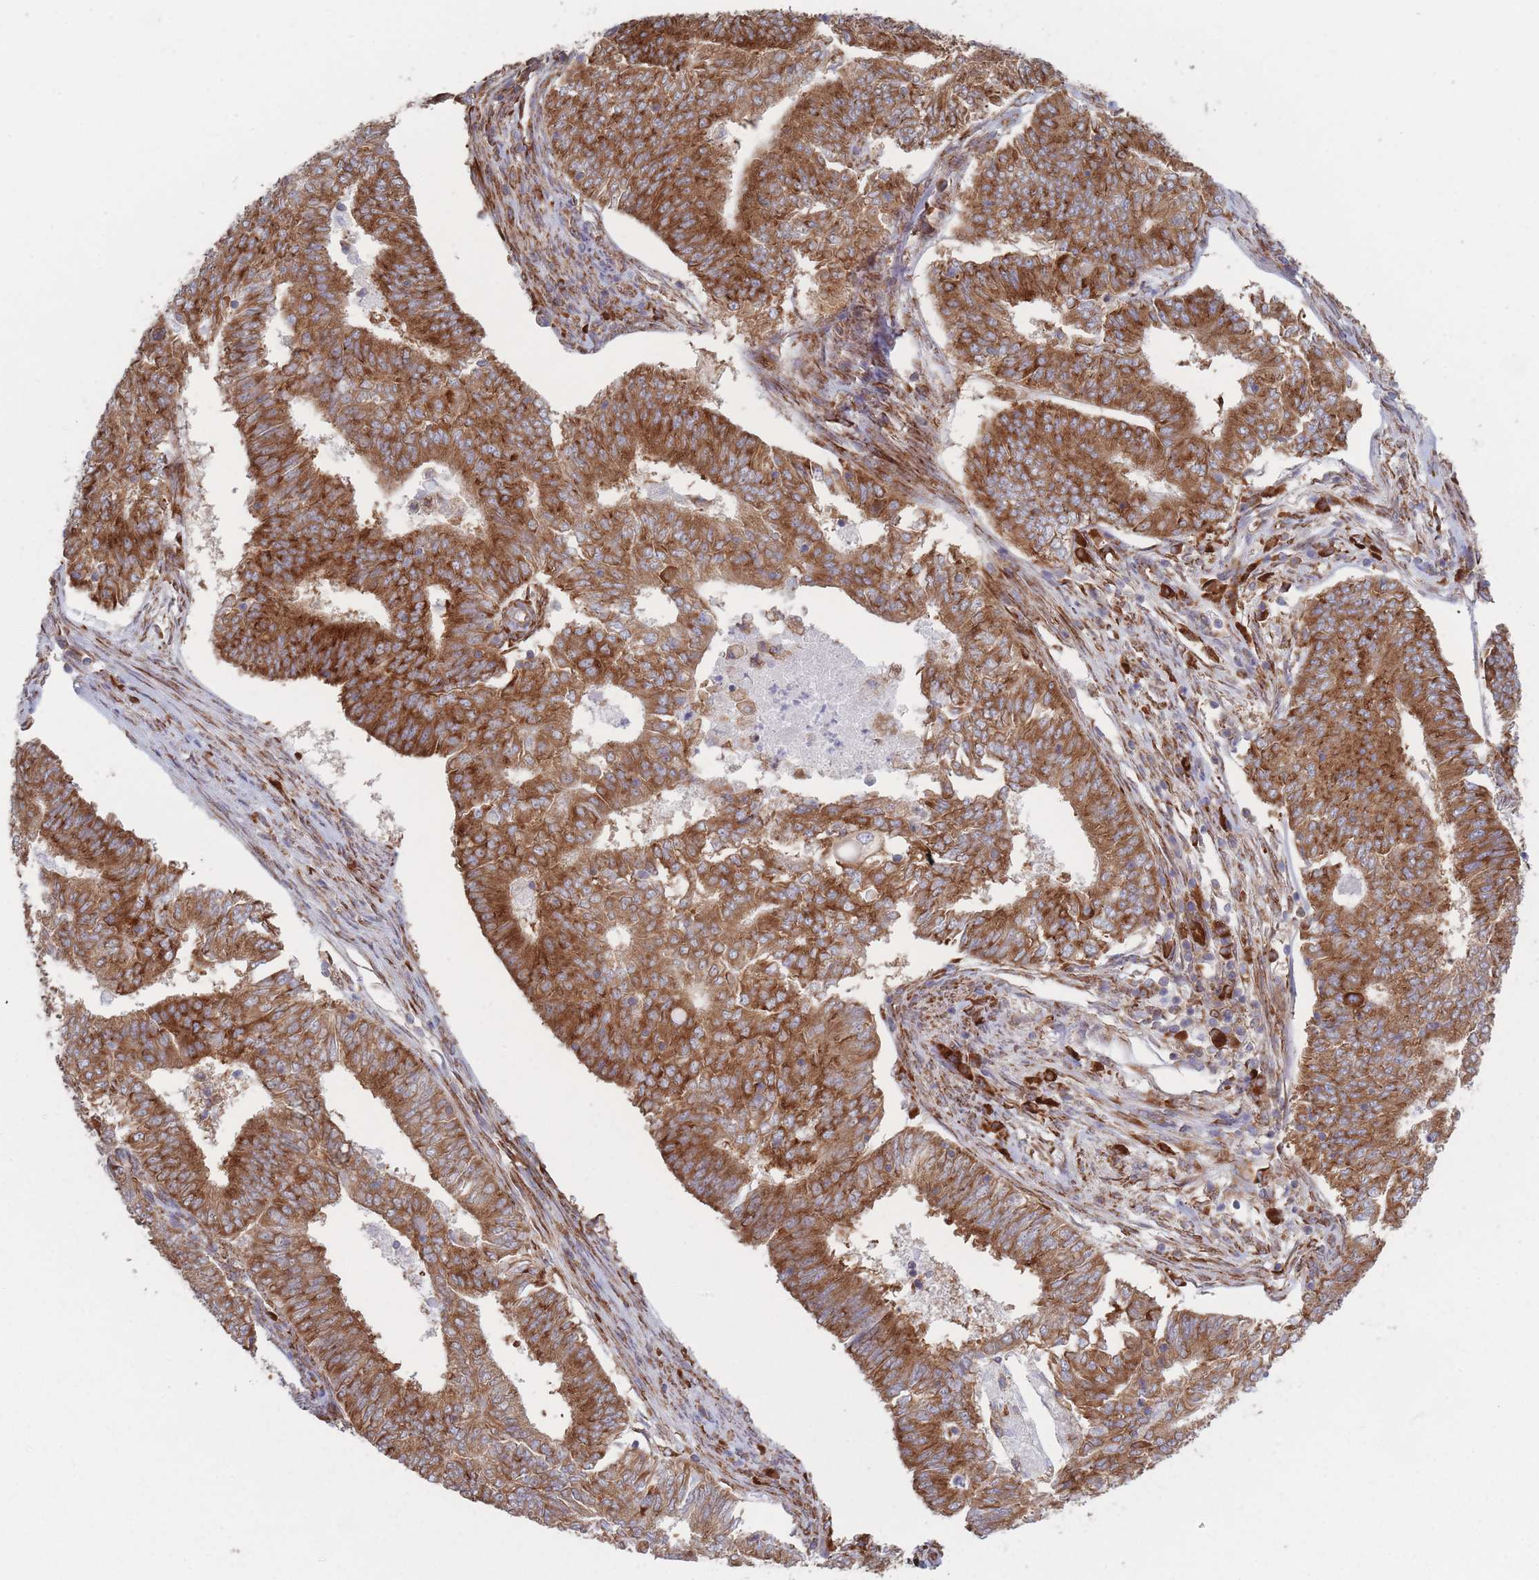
{"staining": {"intensity": "strong", "quantity": ">75%", "location": "cytoplasmic/membranous"}, "tissue": "endometrial cancer", "cell_type": "Tumor cells", "image_type": "cancer", "snomed": [{"axis": "morphology", "description": "Adenocarcinoma, NOS"}, {"axis": "topography", "description": "Endometrium"}], "caption": "A brown stain highlights strong cytoplasmic/membranous staining of a protein in human endometrial adenocarcinoma tumor cells.", "gene": "EEF1B2", "patient": {"sex": "female", "age": 62}}